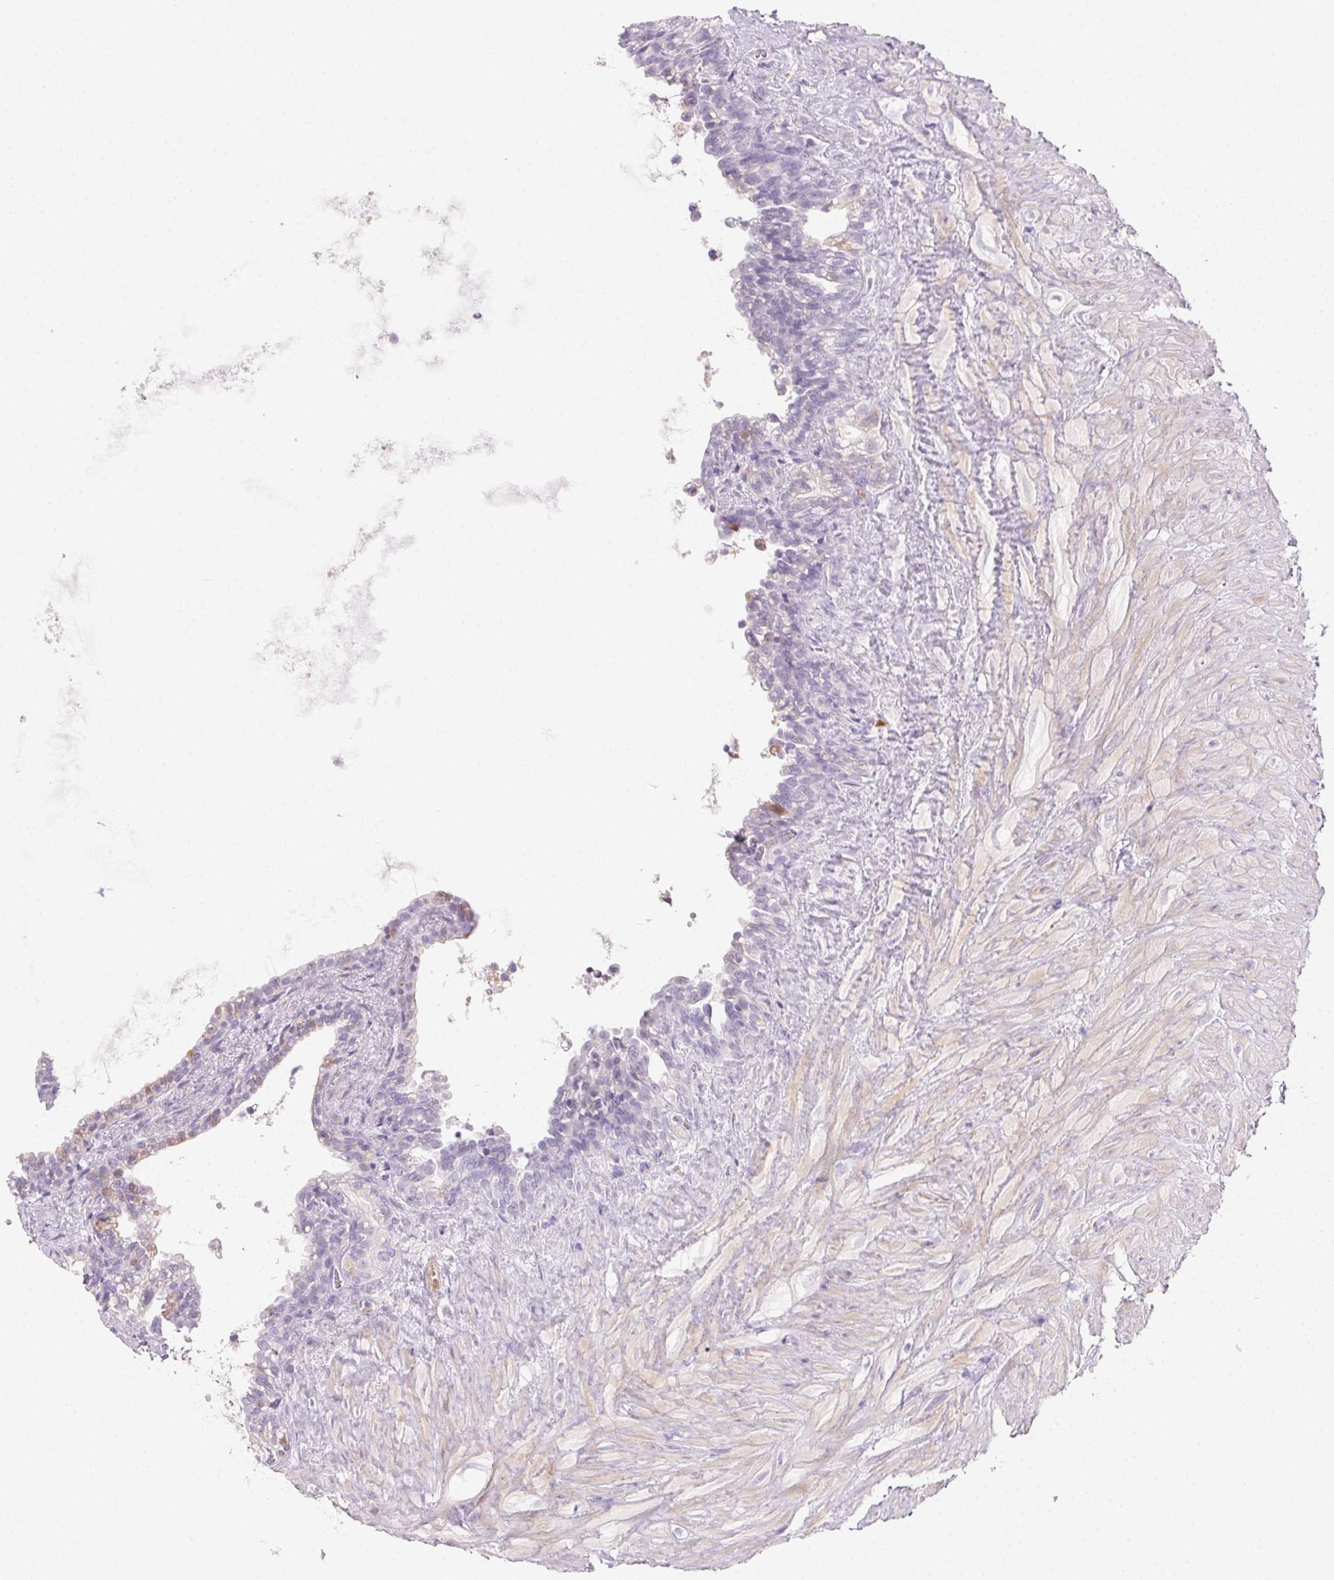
{"staining": {"intensity": "negative", "quantity": "none", "location": "none"}, "tissue": "seminal vesicle", "cell_type": "Glandular cells", "image_type": "normal", "snomed": [{"axis": "morphology", "description": "Normal tissue, NOS"}, {"axis": "topography", "description": "Seminal veicle"}], "caption": "This is an IHC micrograph of normal human seminal vesicle. There is no expression in glandular cells.", "gene": "TMEM45A", "patient": {"sex": "male", "age": 76}}